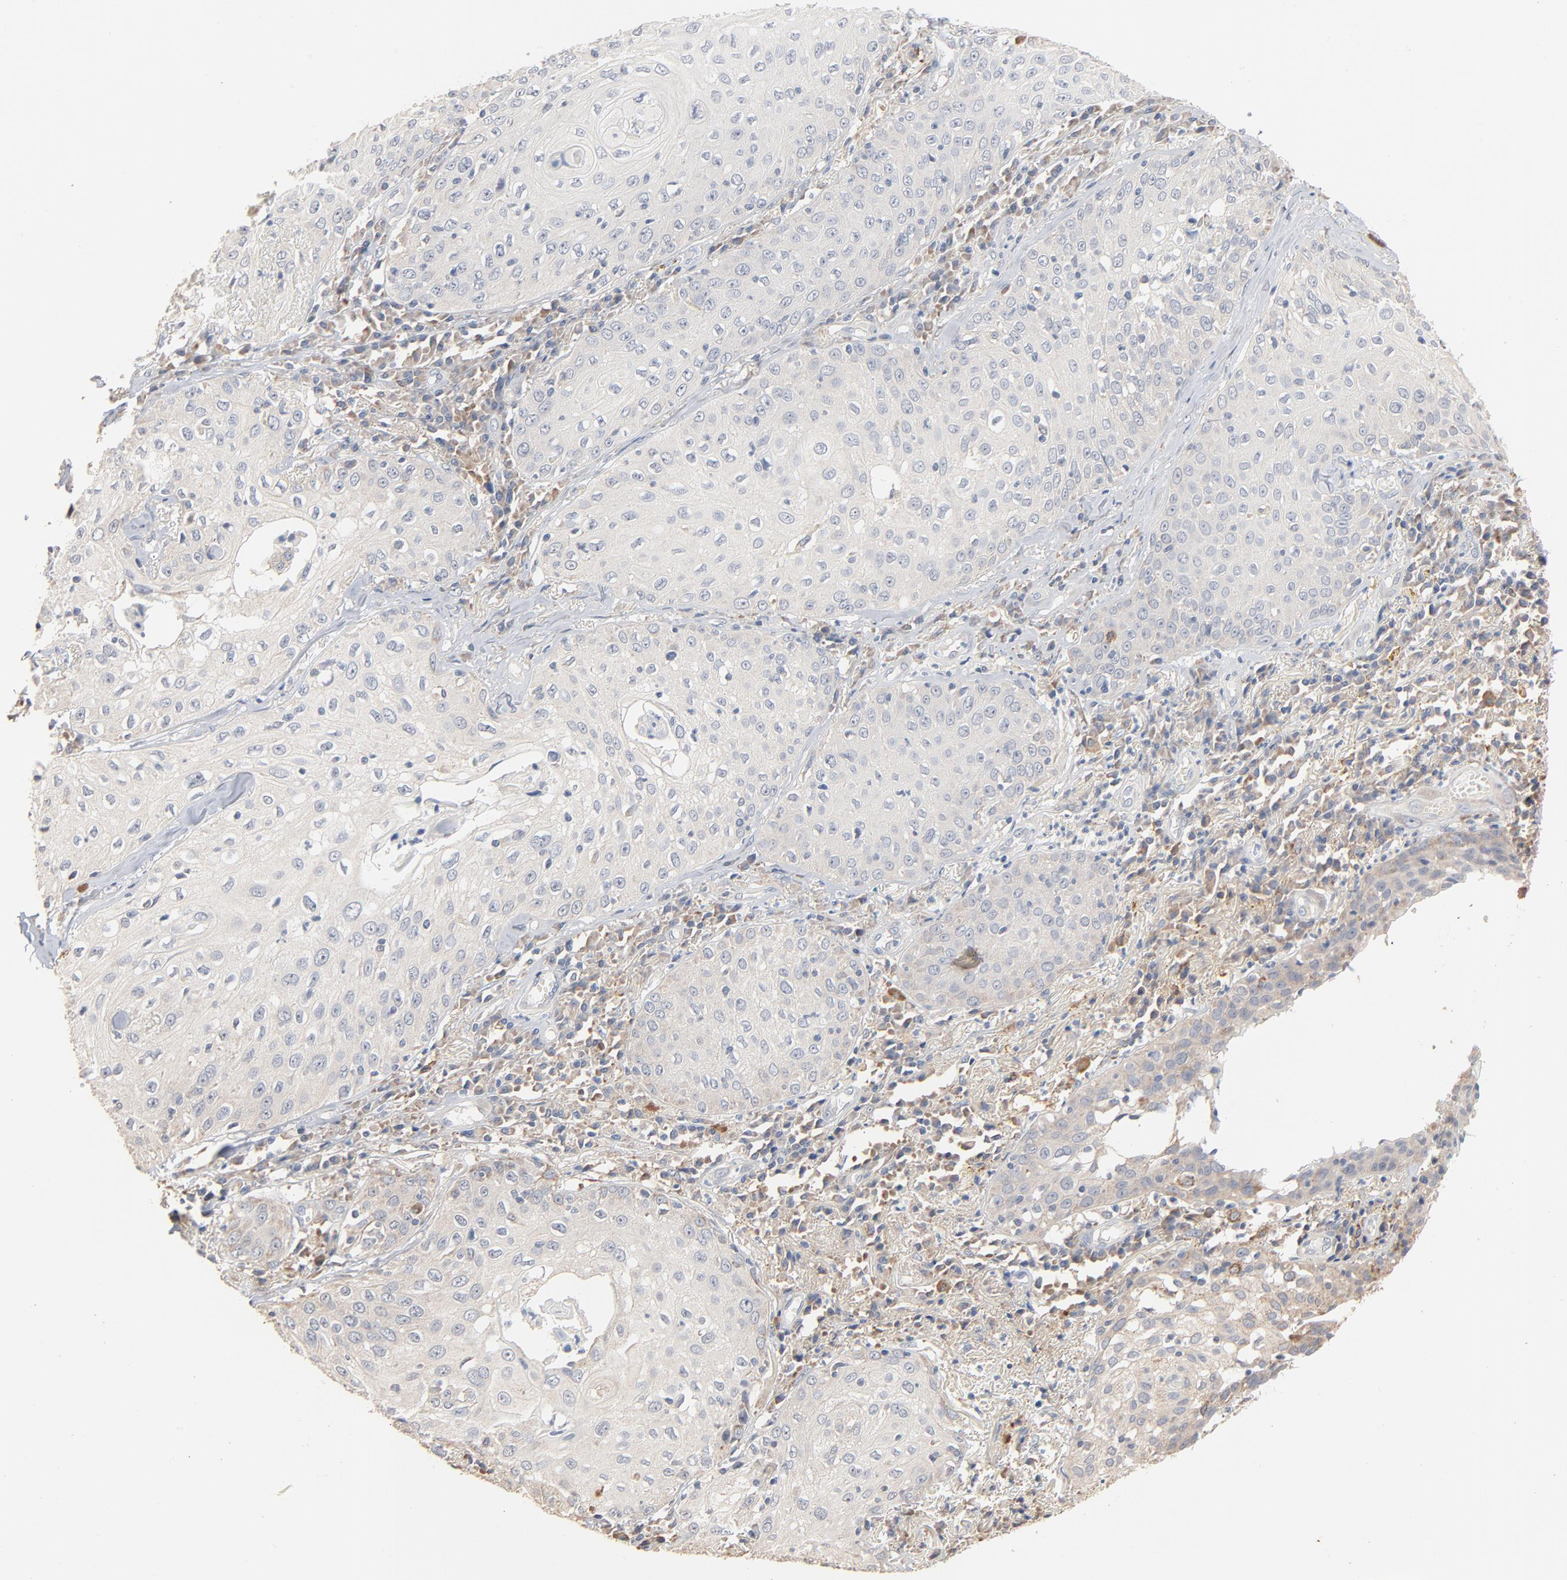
{"staining": {"intensity": "negative", "quantity": "none", "location": "none"}, "tissue": "skin cancer", "cell_type": "Tumor cells", "image_type": "cancer", "snomed": [{"axis": "morphology", "description": "Squamous cell carcinoma, NOS"}, {"axis": "topography", "description": "Skin"}], "caption": "Skin cancer stained for a protein using immunohistochemistry (IHC) exhibits no staining tumor cells.", "gene": "ZDHHC8", "patient": {"sex": "male", "age": 65}}